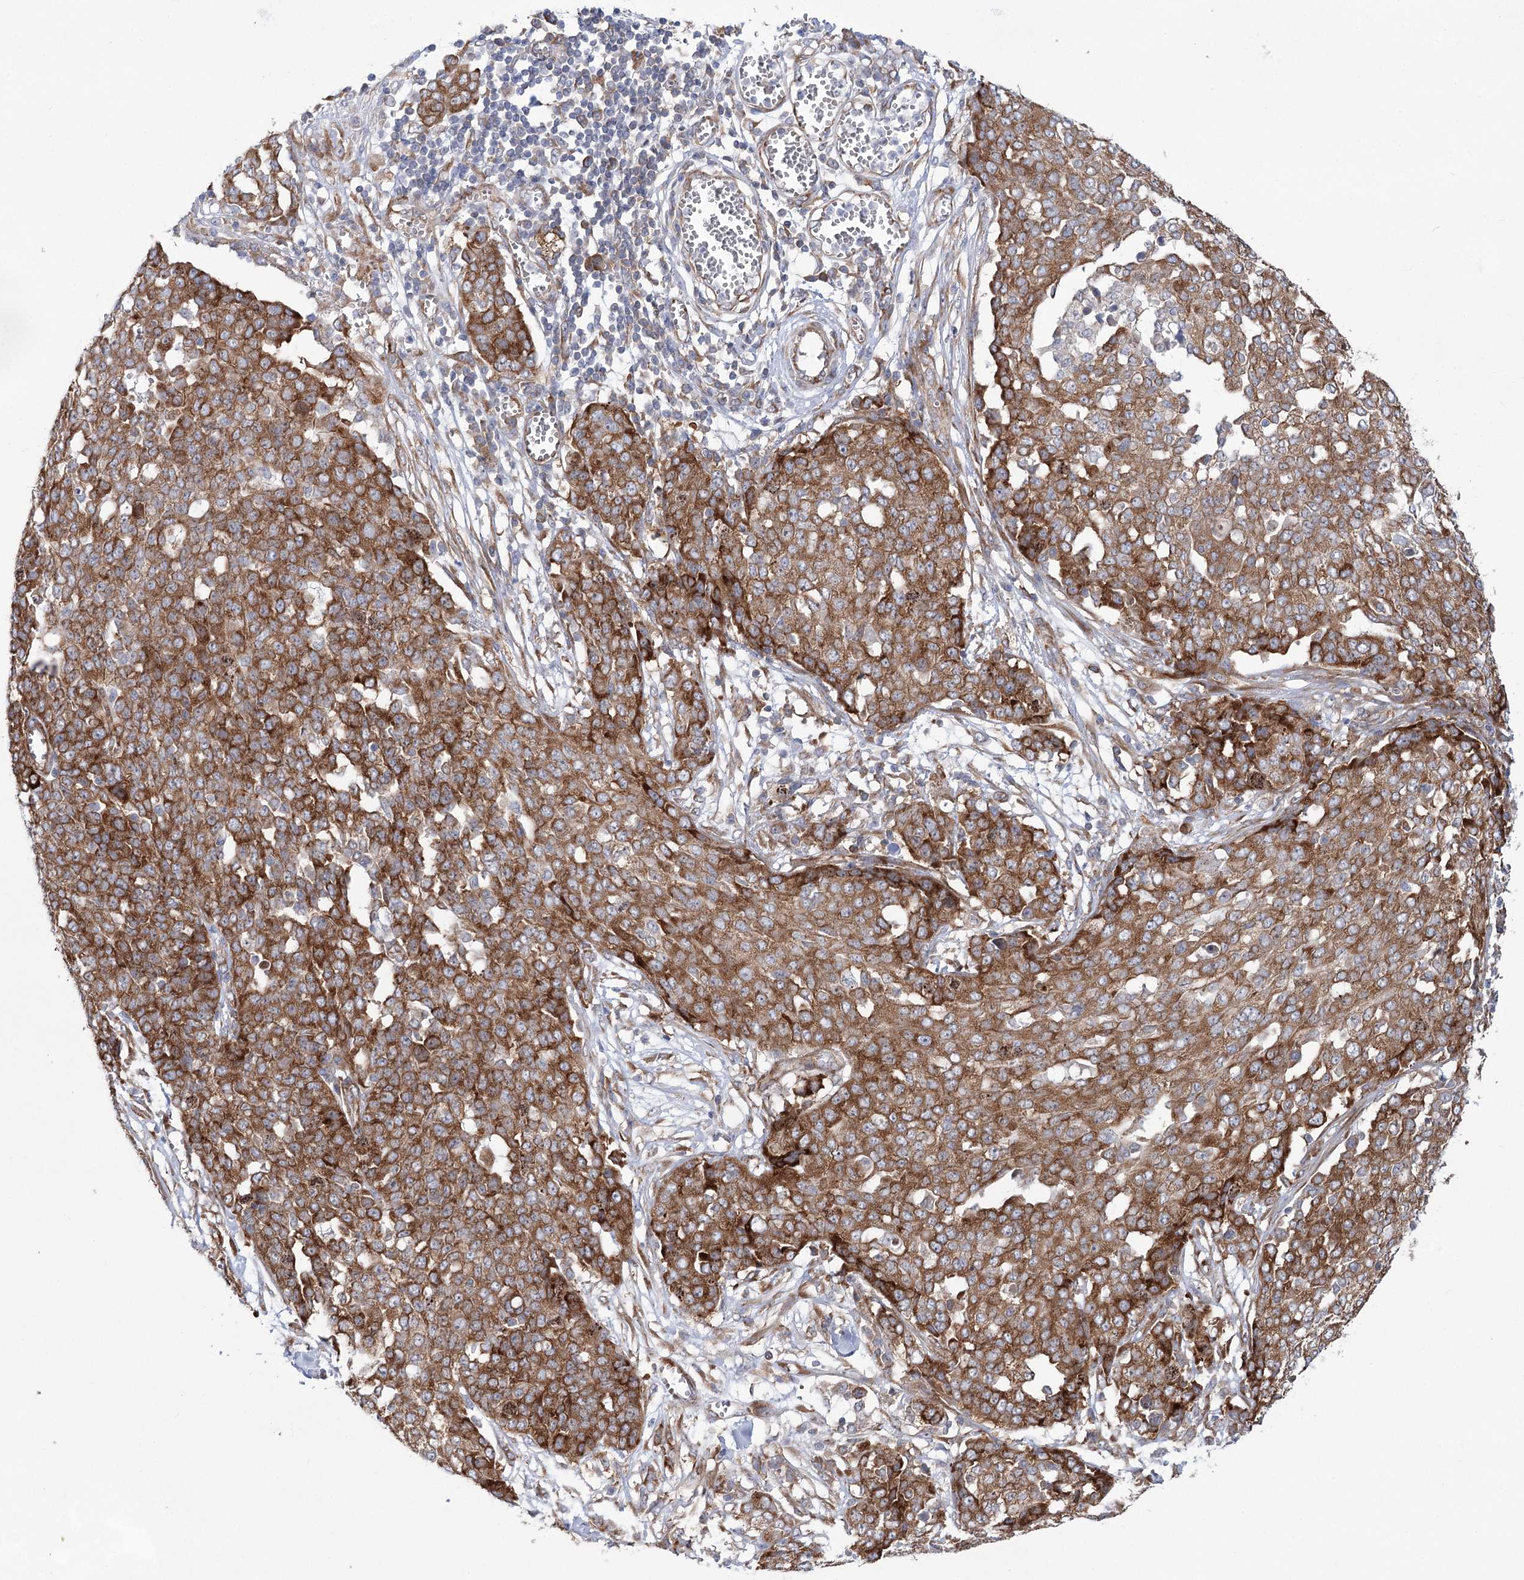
{"staining": {"intensity": "strong", "quantity": ">75%", "location": "cytoplasmic/membranous"}, "tissue": "ovarian cancer", "cell_type": "Tumor cells", "image_type": "cancer", "snomed": [{"axis": "morphology", "description": "Cystadenocarcinoma, serous, NOS"}, {"axis": "topography", "description": "Soft tissue"}, {"axis": "topography", "description": "Ovary"}], "caption": "A brown stain highlights strong cytoplasmic/membranous staining of a protein in human ovarian cancer tumor cells.", "gene": "VWA2", "patient": {"sex": "female", "age": 57}}